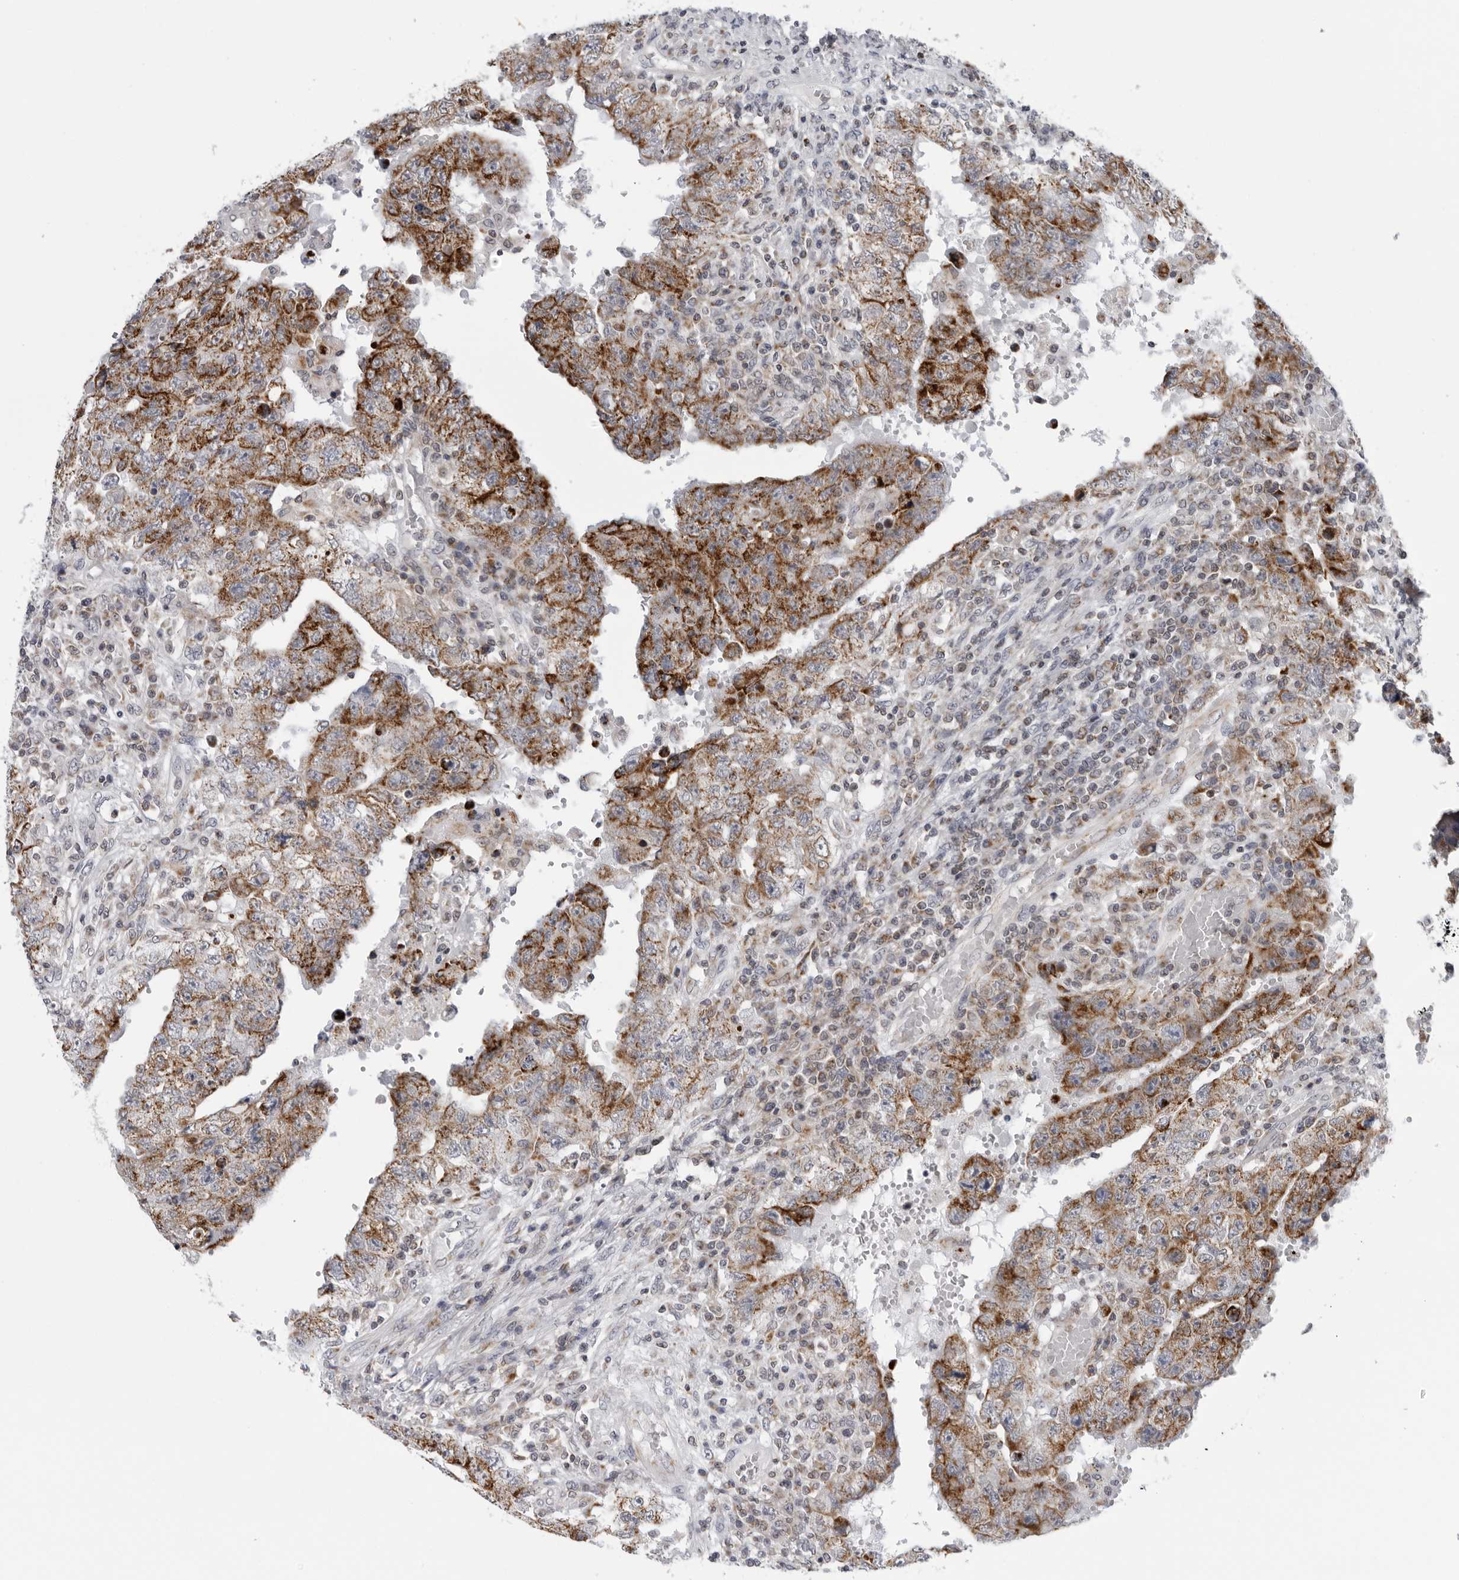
{"staining": {"intensity": "moderate", "quantity": ">75%", "location": "cytoplasmic/membranous"}, "tissue": "testis cancer", "cell_type": "Tumor cells", "image_type": "cancer", "snomed": [{"axis": "morphology", "description": "Carcinoma, Embryonal, NOS"}, {"axis": "topography", "description": "Testis"}], "caption": "This histopathology image exhibits IHC staining of testis cancer, with medium moderate cytoplasmic/membranous expression in approximately >75% of tumor cells.", "gene": "CPT2", "patient": {"sex": "male", "age": 26}}